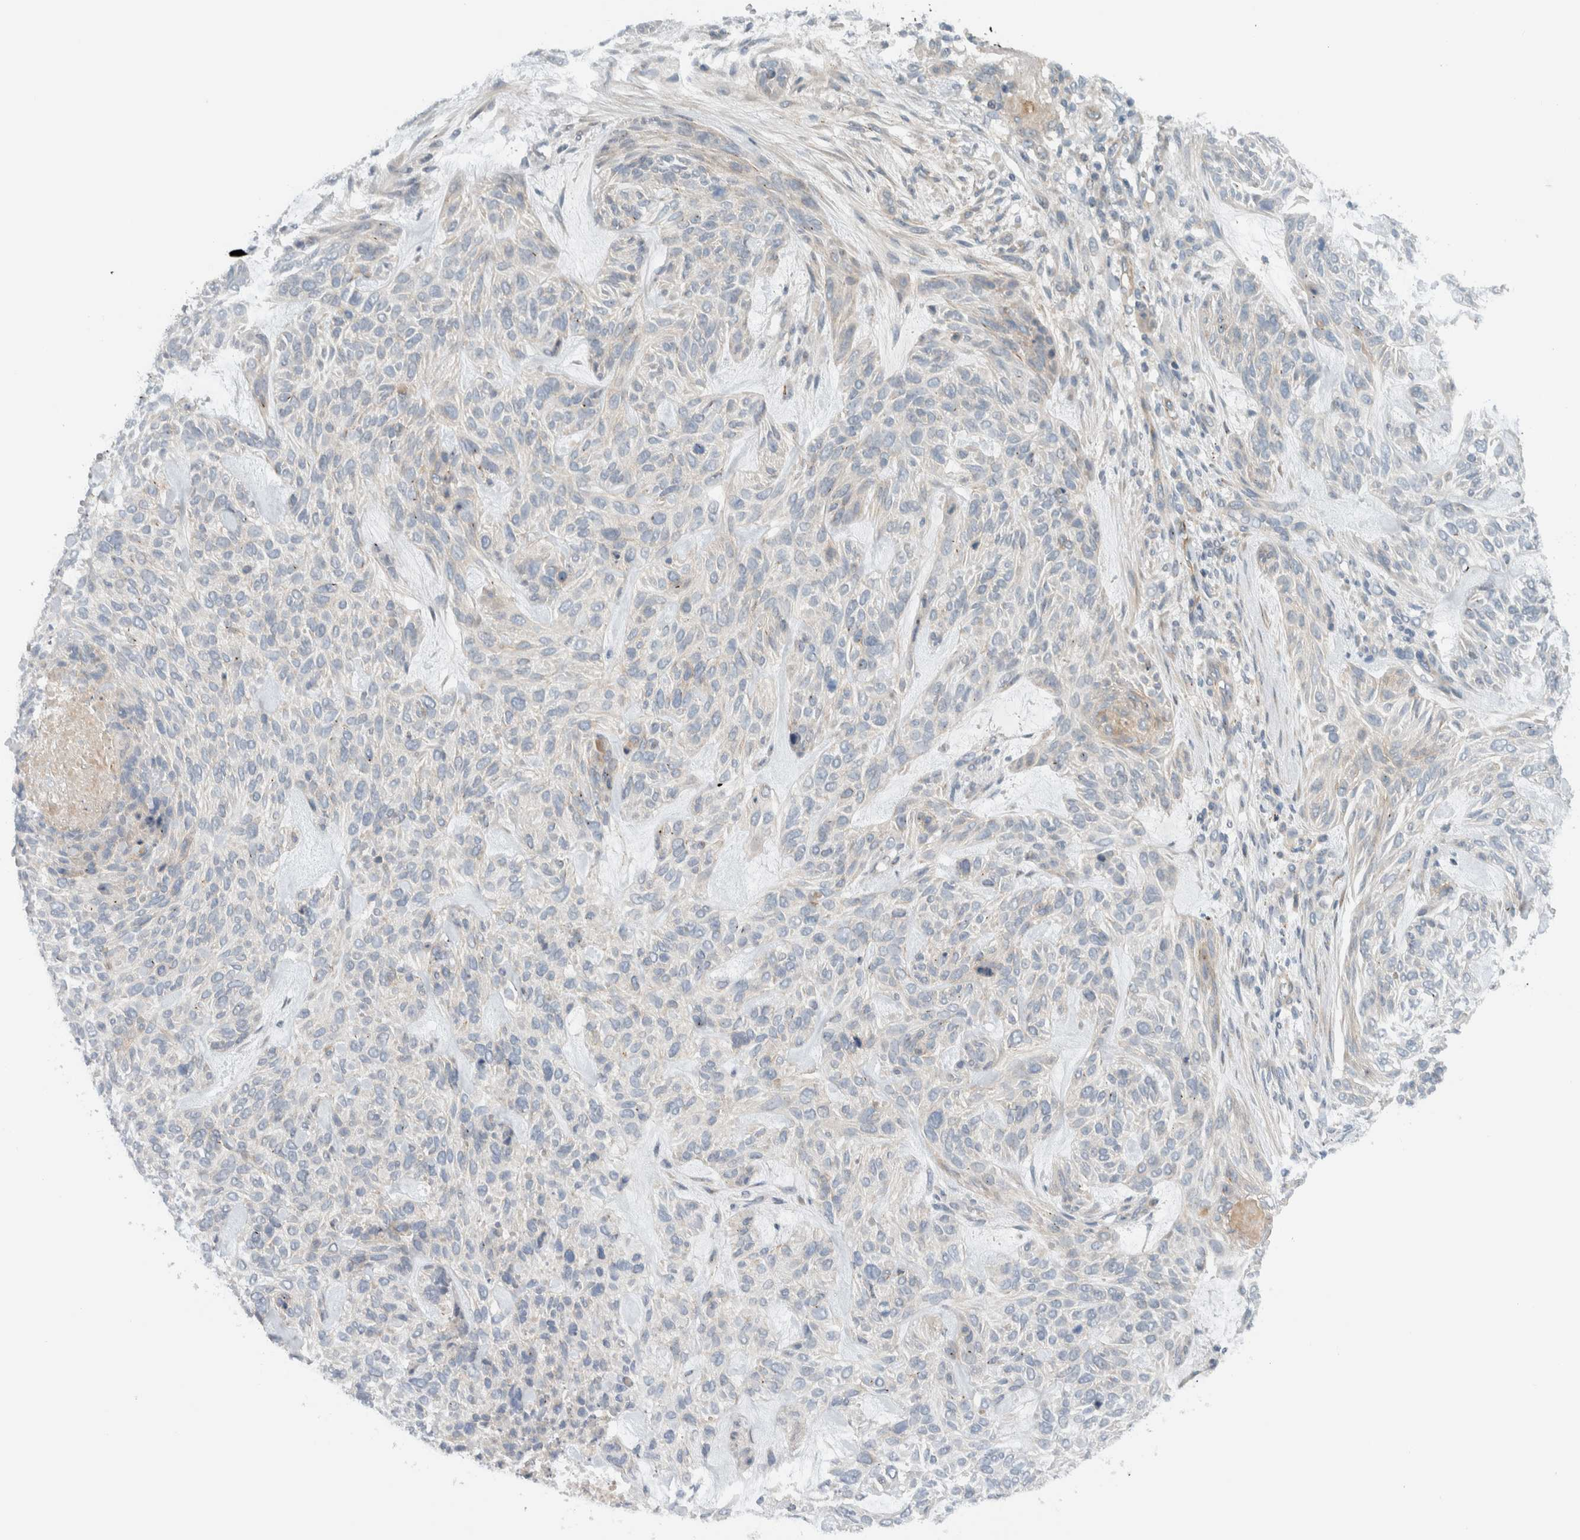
{"staining": {"intensity": "negative", "quantity": "none", "location": "none"}, "tissue": "skin cancer", "cell_type": "Tumor cells", "image_type": "cancer", "snomed": [{"axis": "morphology", "description": "Basal cell carcinoma"}, {"axis": "topography", "description": "Skin"}], "caption": "Immunohistochemistry of human skin basal cell carcinoma demonstrates no expression in tumor cells.", "gene": "MPRIP", "patient": {"sex": "male", "age": 55}}